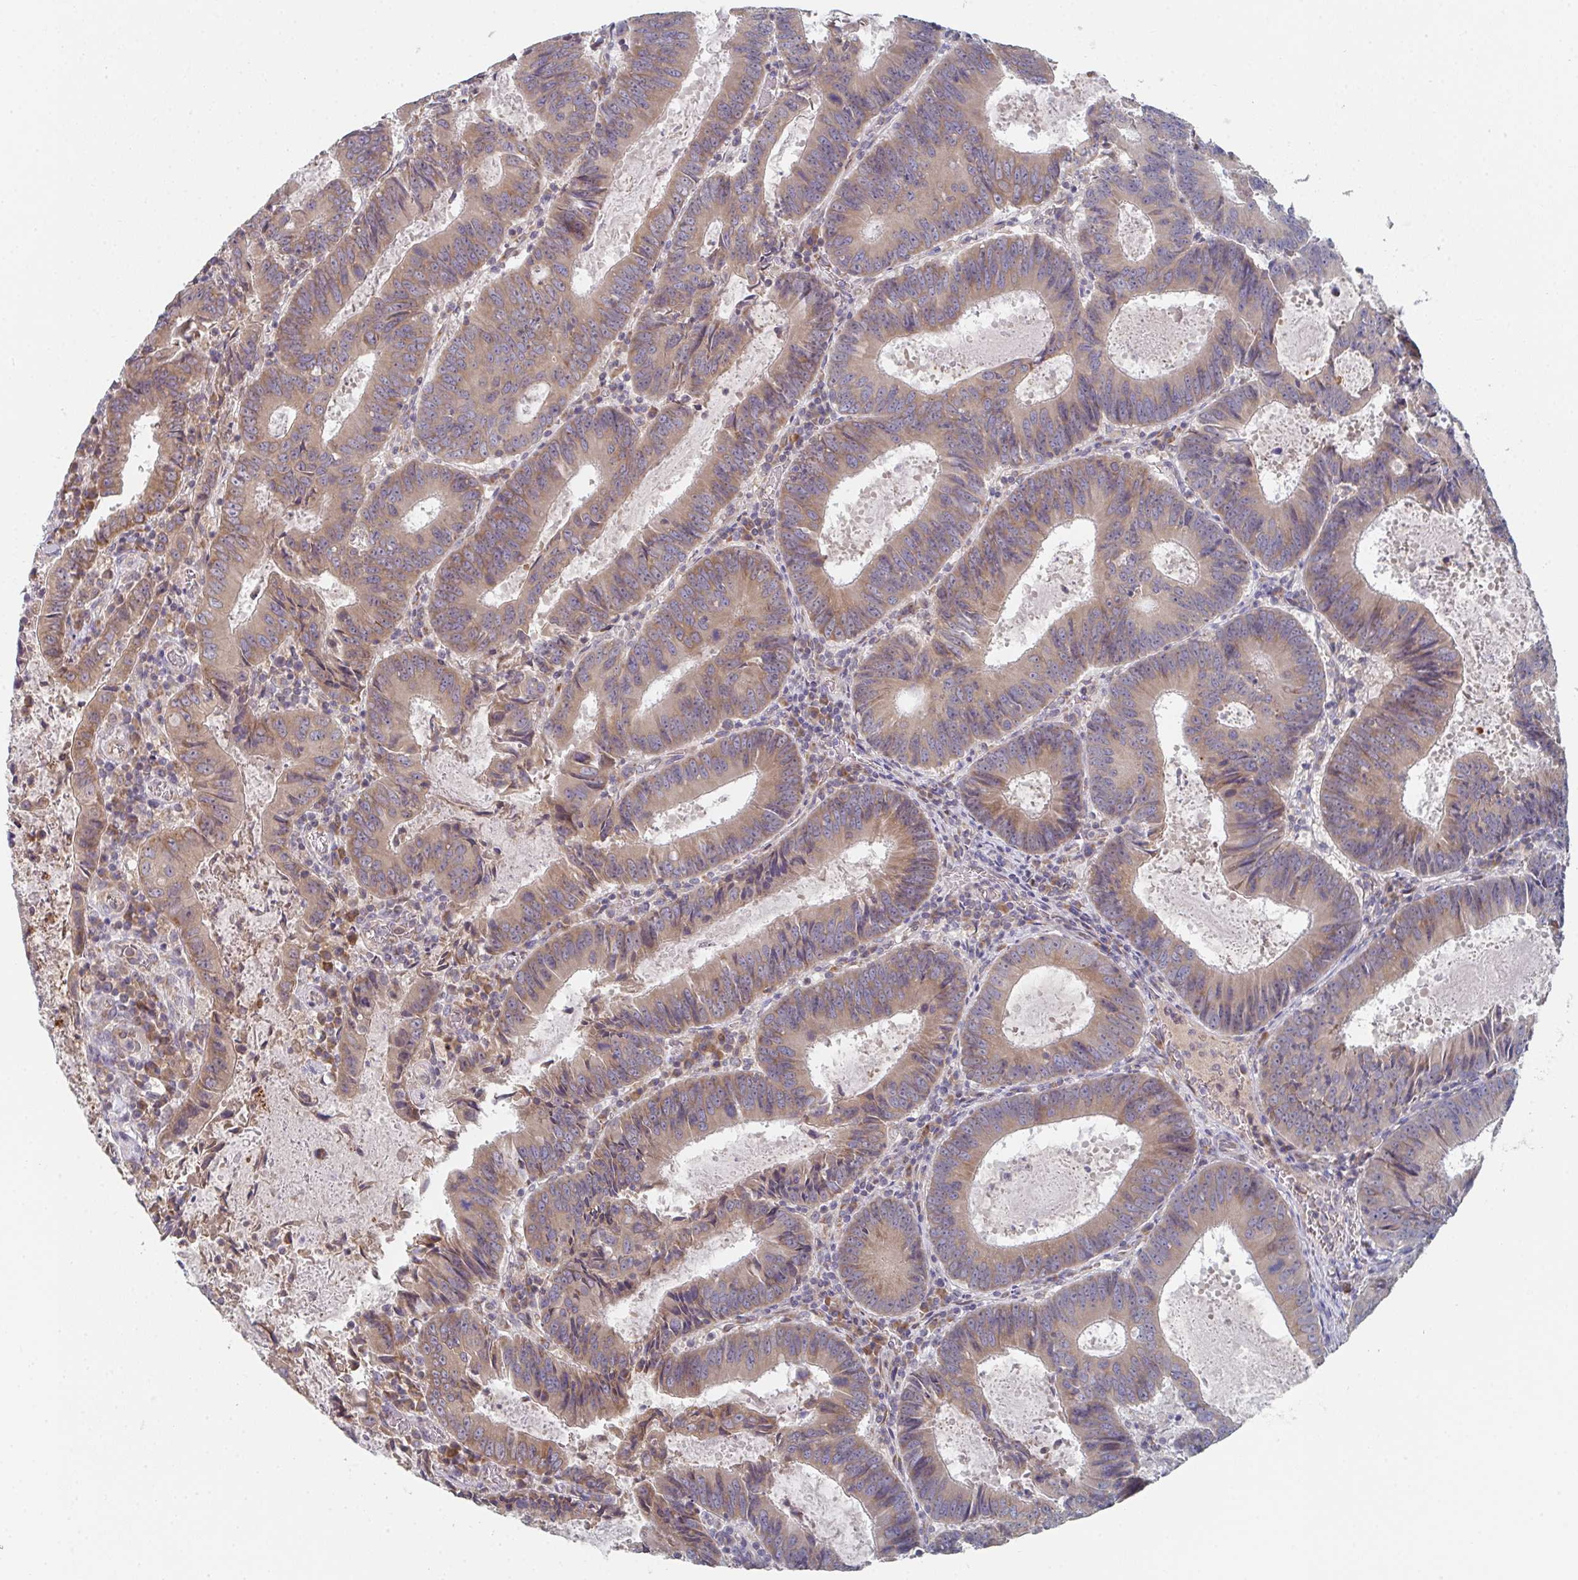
{"staining": {"intensity": "moderate", "quantity": ">75%", "location": "cytoplasmic/membranous"}, "tissue": "colorectal cancer", "cell_type": "Tumor cells", "image_type": "cancer", "snomed": [{"axis": "morphology", "description": "Adenocarcinoma, NOS"}, {"axis": "topography", "description": "Colon"}], "caption": "An immunohistochemistry photomicrograph of neoplastic tissue is shown. Protein staining in brown labels moderate cytoplasmic/membranous positivity in colorectal adenocarcinoma within tumor cells.", "gene": "ELOVL1", "patient": {"sex": "male", "age": 67}}